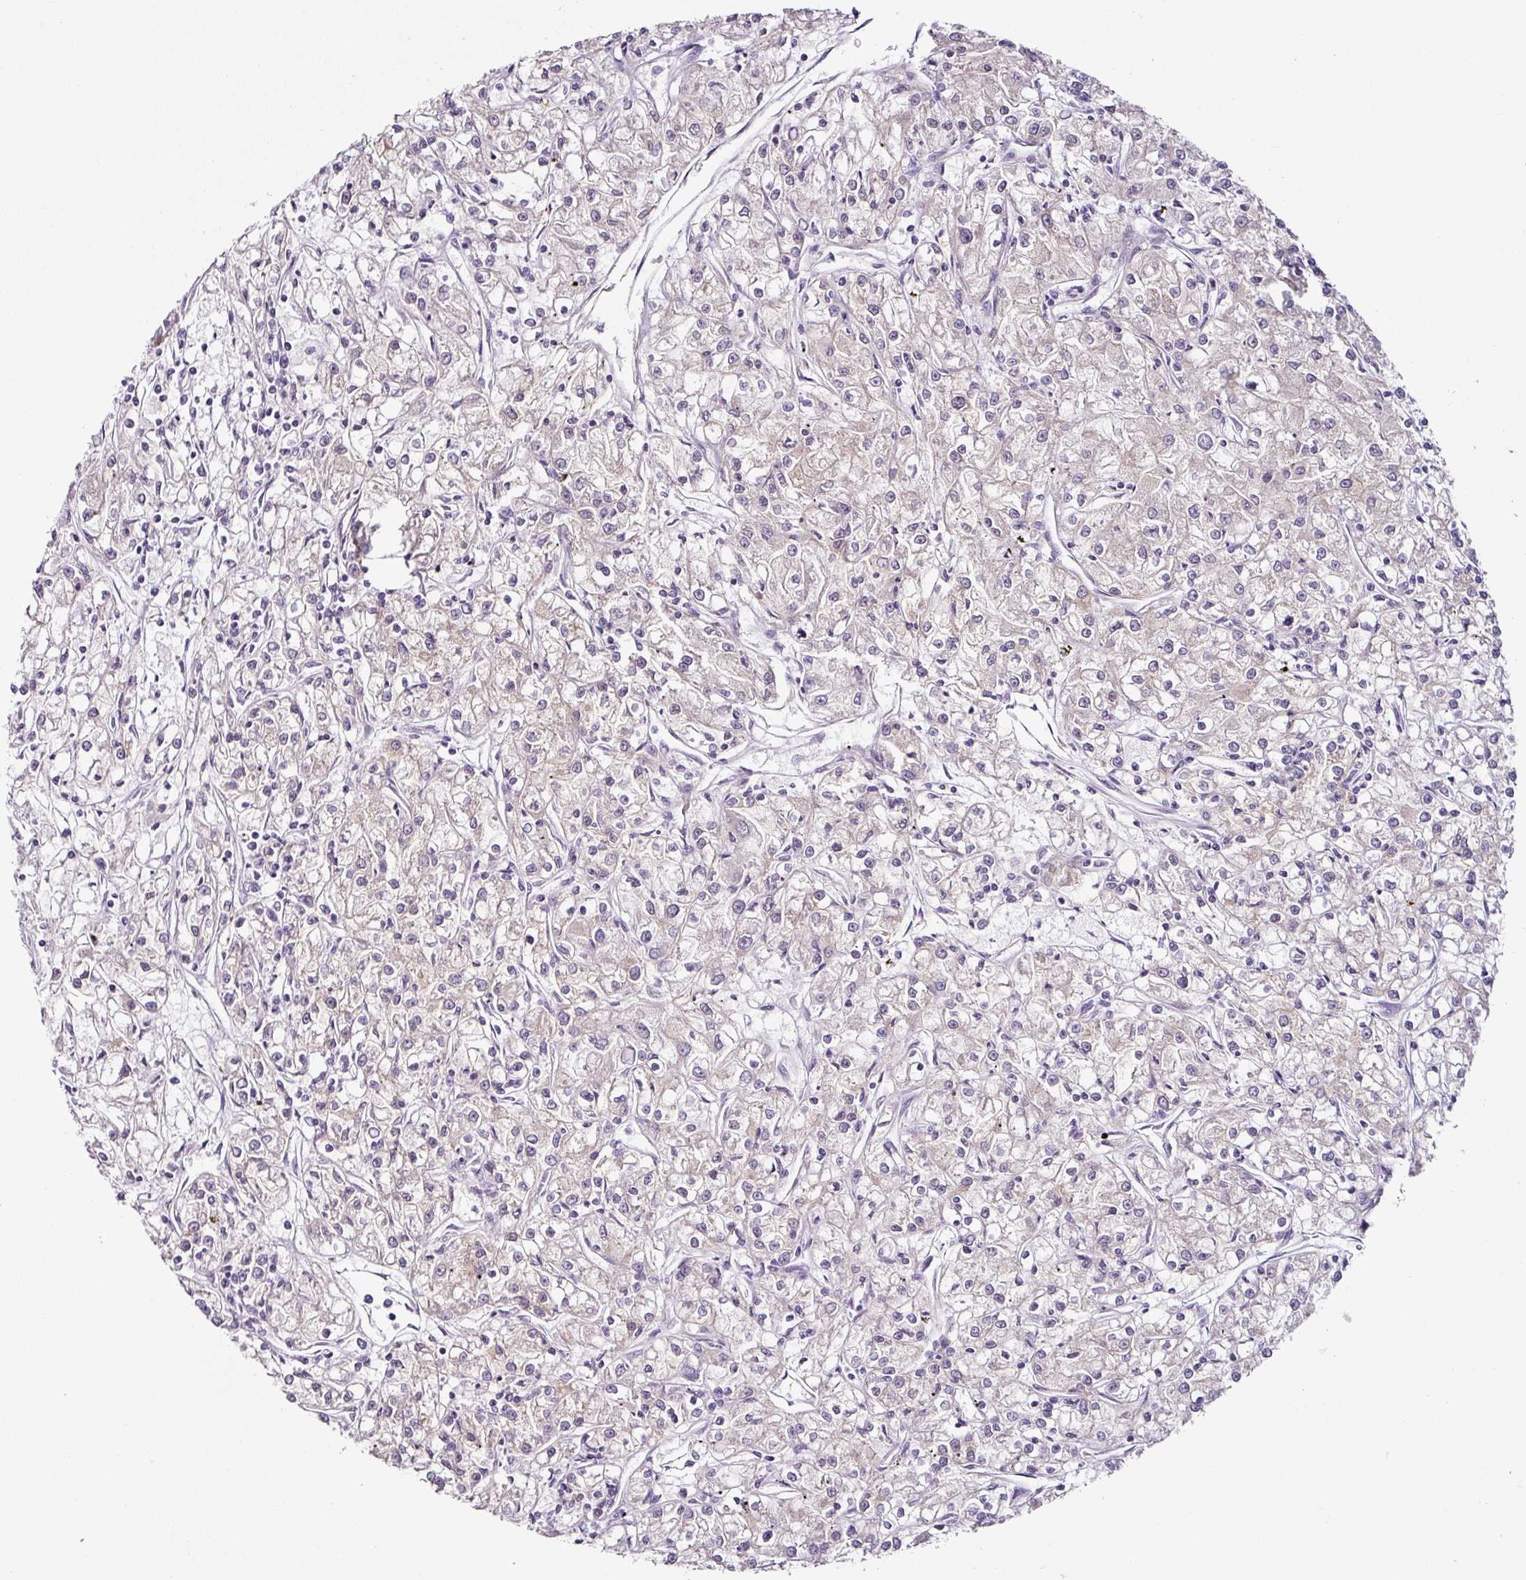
{"staining": {"intensity": "weak", "quantity": "25%-75%", "location": "cytoplasmic/membranous"}, "tissue": "renal cancer", "cell_type": "Tumor cells", "image_type": "cancer", "snomed": [{"axis": "morphology", "description": "Adenocarcinoma, NOS"}, {"axis": "topography", "description": "Kidney"}], "caption": "Renal cancer stained for a protein shows weak cytoplasmic/membranous positivity in tumor cells.", "gene": "CAP2", "patient": {"sex": "female", "age": 59}}